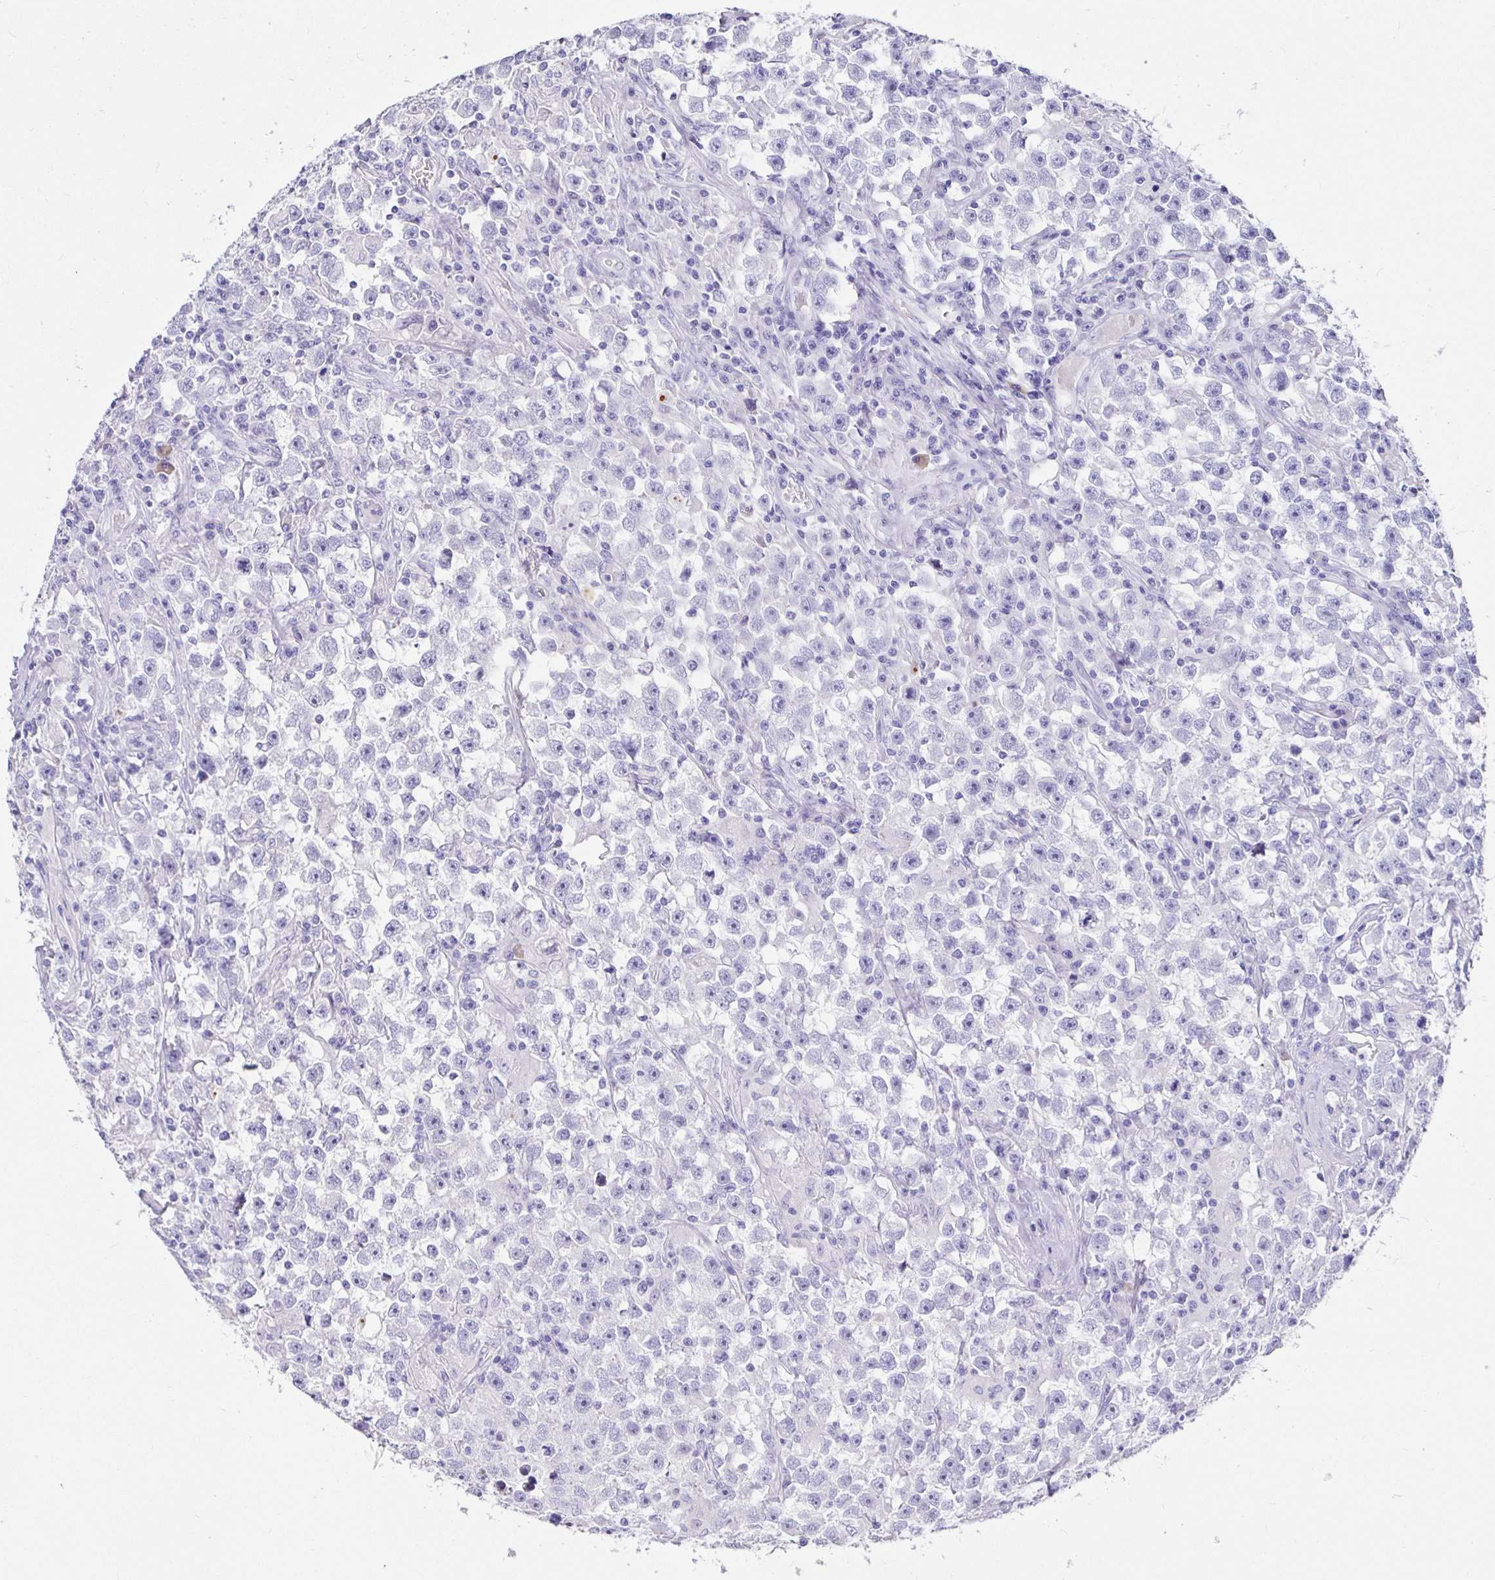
{"staining": {"intensity": "negative", "quantity": "none", "location": "none"}, "tissue": "testis cancer", "cell_type": "Tumor cells", "image_type": "cancer", "snomed": [{"axis": "morphology", "description": "Seminoma, NOS"}, {"axis": "topography", "description": "Testis"}], "caption": "High magnification brightfield microscopy of testis cancer stained with DAB (3,3'-diaminobenzidine) (brown) and counterstained with hematoxylin (blue): tumor cells show no significant expression.", "gene": "PRAMEF19", "patient": {"sex": "male", "age": 33}}